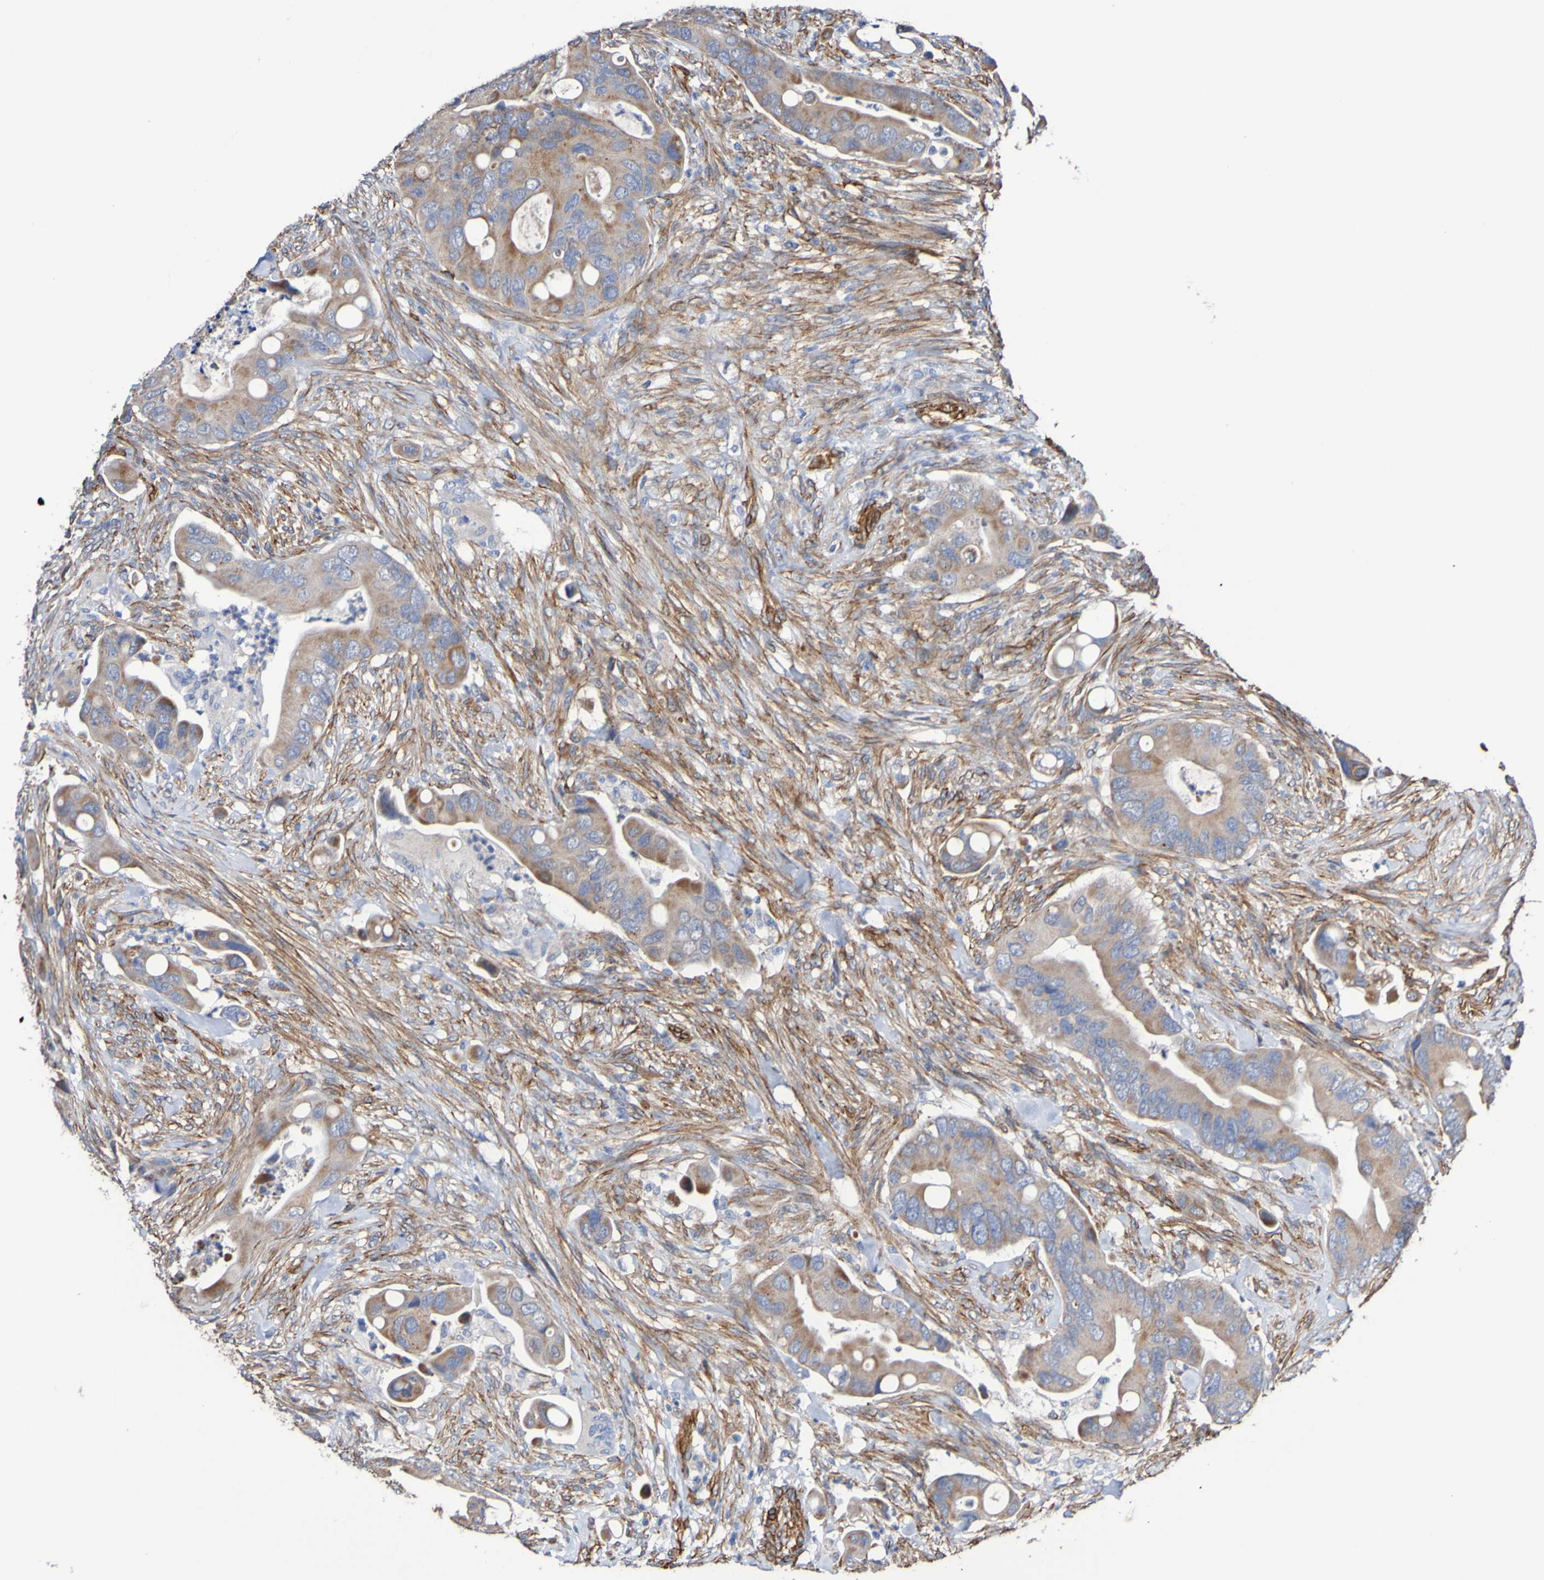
{"staining": {"intensity": "moderate", "quantity": ">75%", "location": "cytoplasmic/membranous"}, "tissue": "colorectal cancer", "cell_type": "Tumor cells", "image_type": "cancer", "snomed": [{"axis": "morphology", "description": "Adenocarcinoma, NOS"}, {"axis": "topography", "description": "Rectum"}], "caption": "A medium amount of moderate cytoplasmic/membranous expression is appreciated in about >75% of tumor cells in colorectal adenocarcinoma tissue.", "gene": "ELMOD3", "patient": {"sex": "female", "age": 57}}